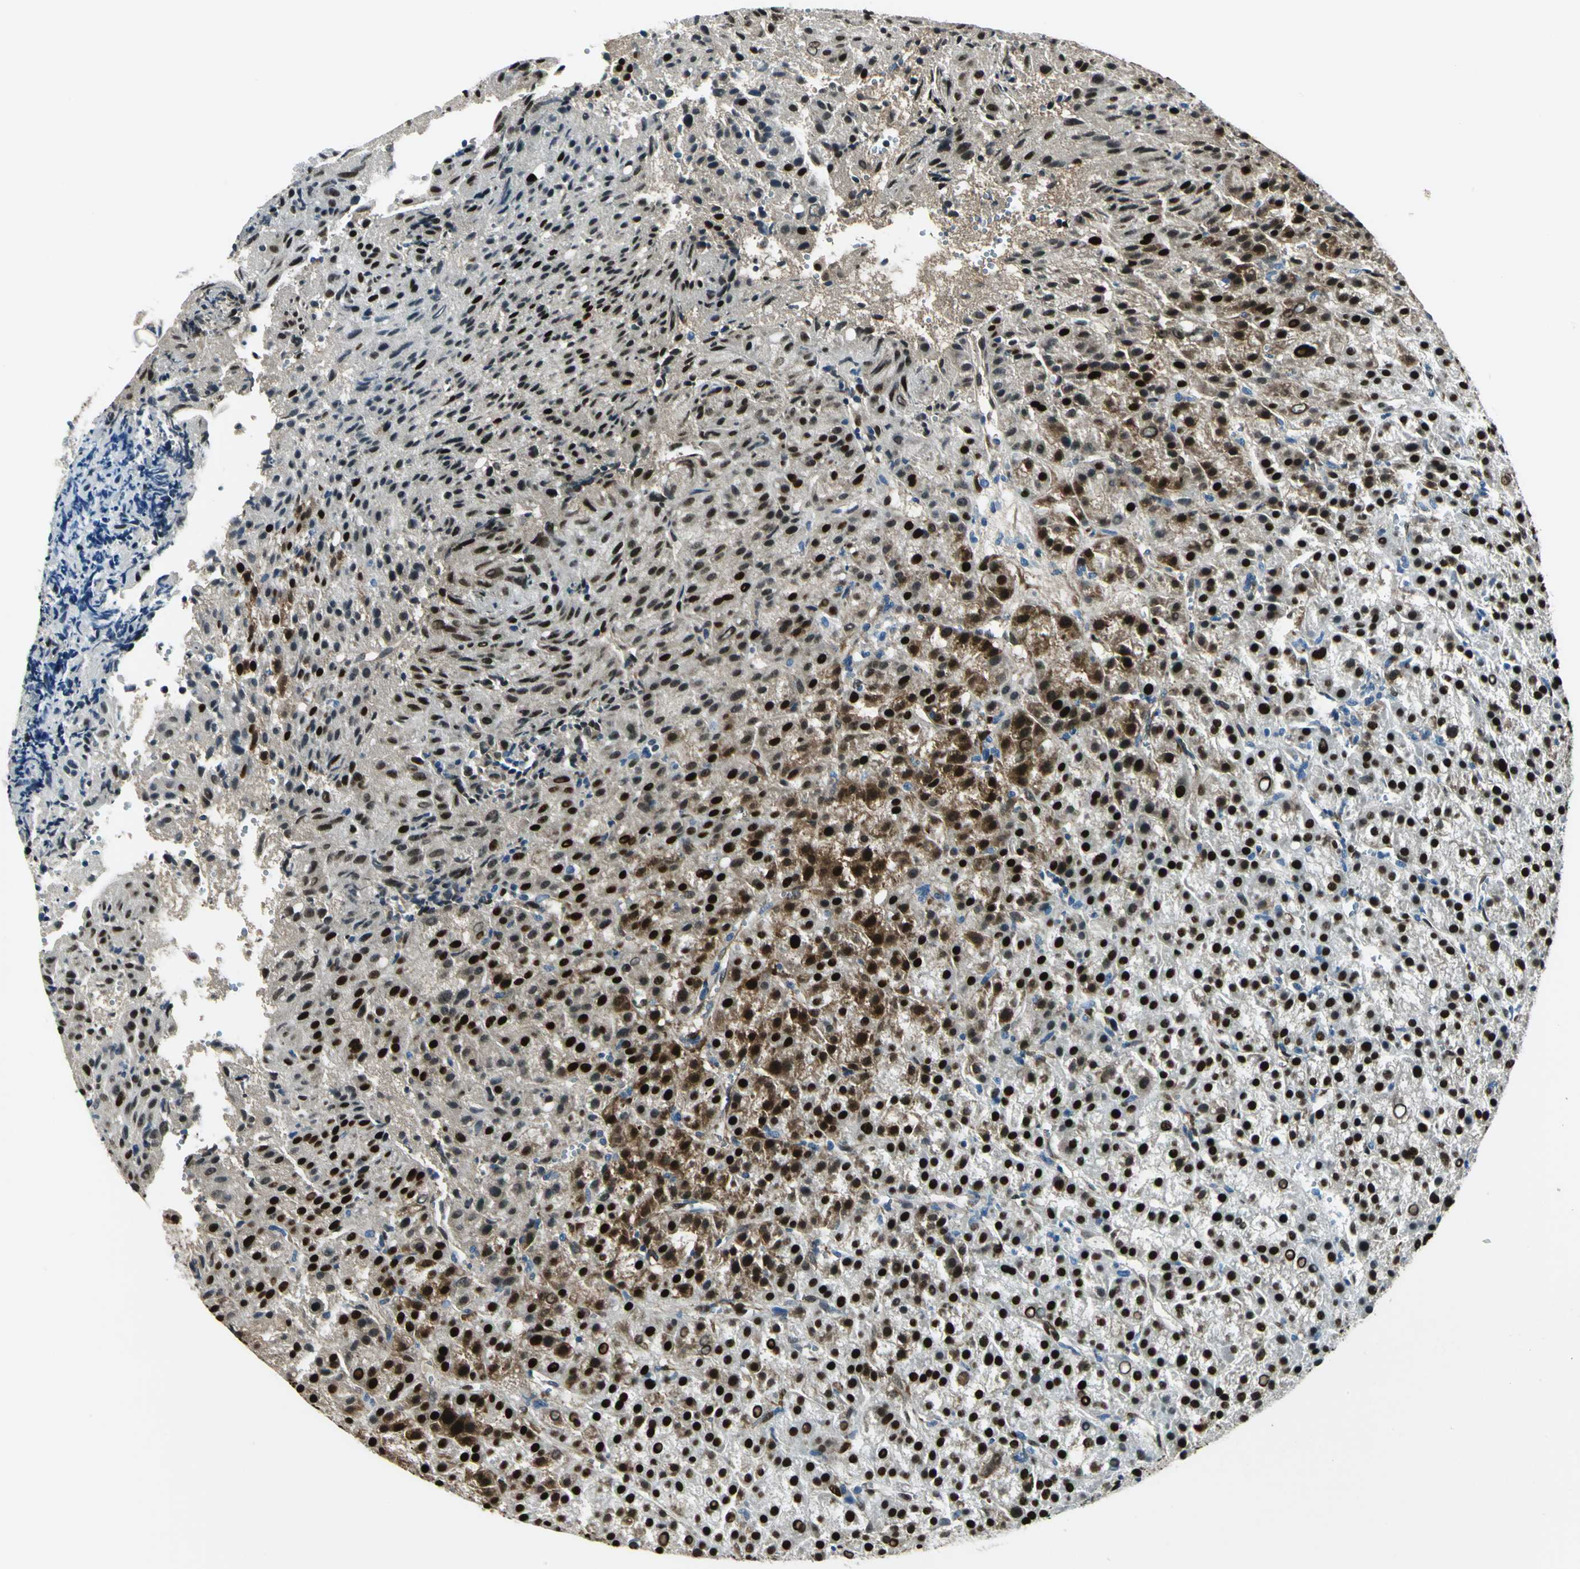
{"staining": {"intensity": "strong", "quantity": ">75%", "location": "cytoplasmic/membranous,nuclear"}, "tissue": "liver cancer", "cell_type": "Tumor cells", "image_type": "cancer", "snomed": [{"axis": "morphology", "description": "Carcinoma, Hepatocellular, NOS"}, {"axis": "topography", "description": "Liver"}], "caption": "Immunohistochemical staining of human liver cancer (hepatocellular carcinoma) shows high levels of strong cytoplasmic/membranous and nuclear protein staining in about >75% of tumor cells.", "gene": "NFIA", "patient": {"sex": "female", "age": 58}}